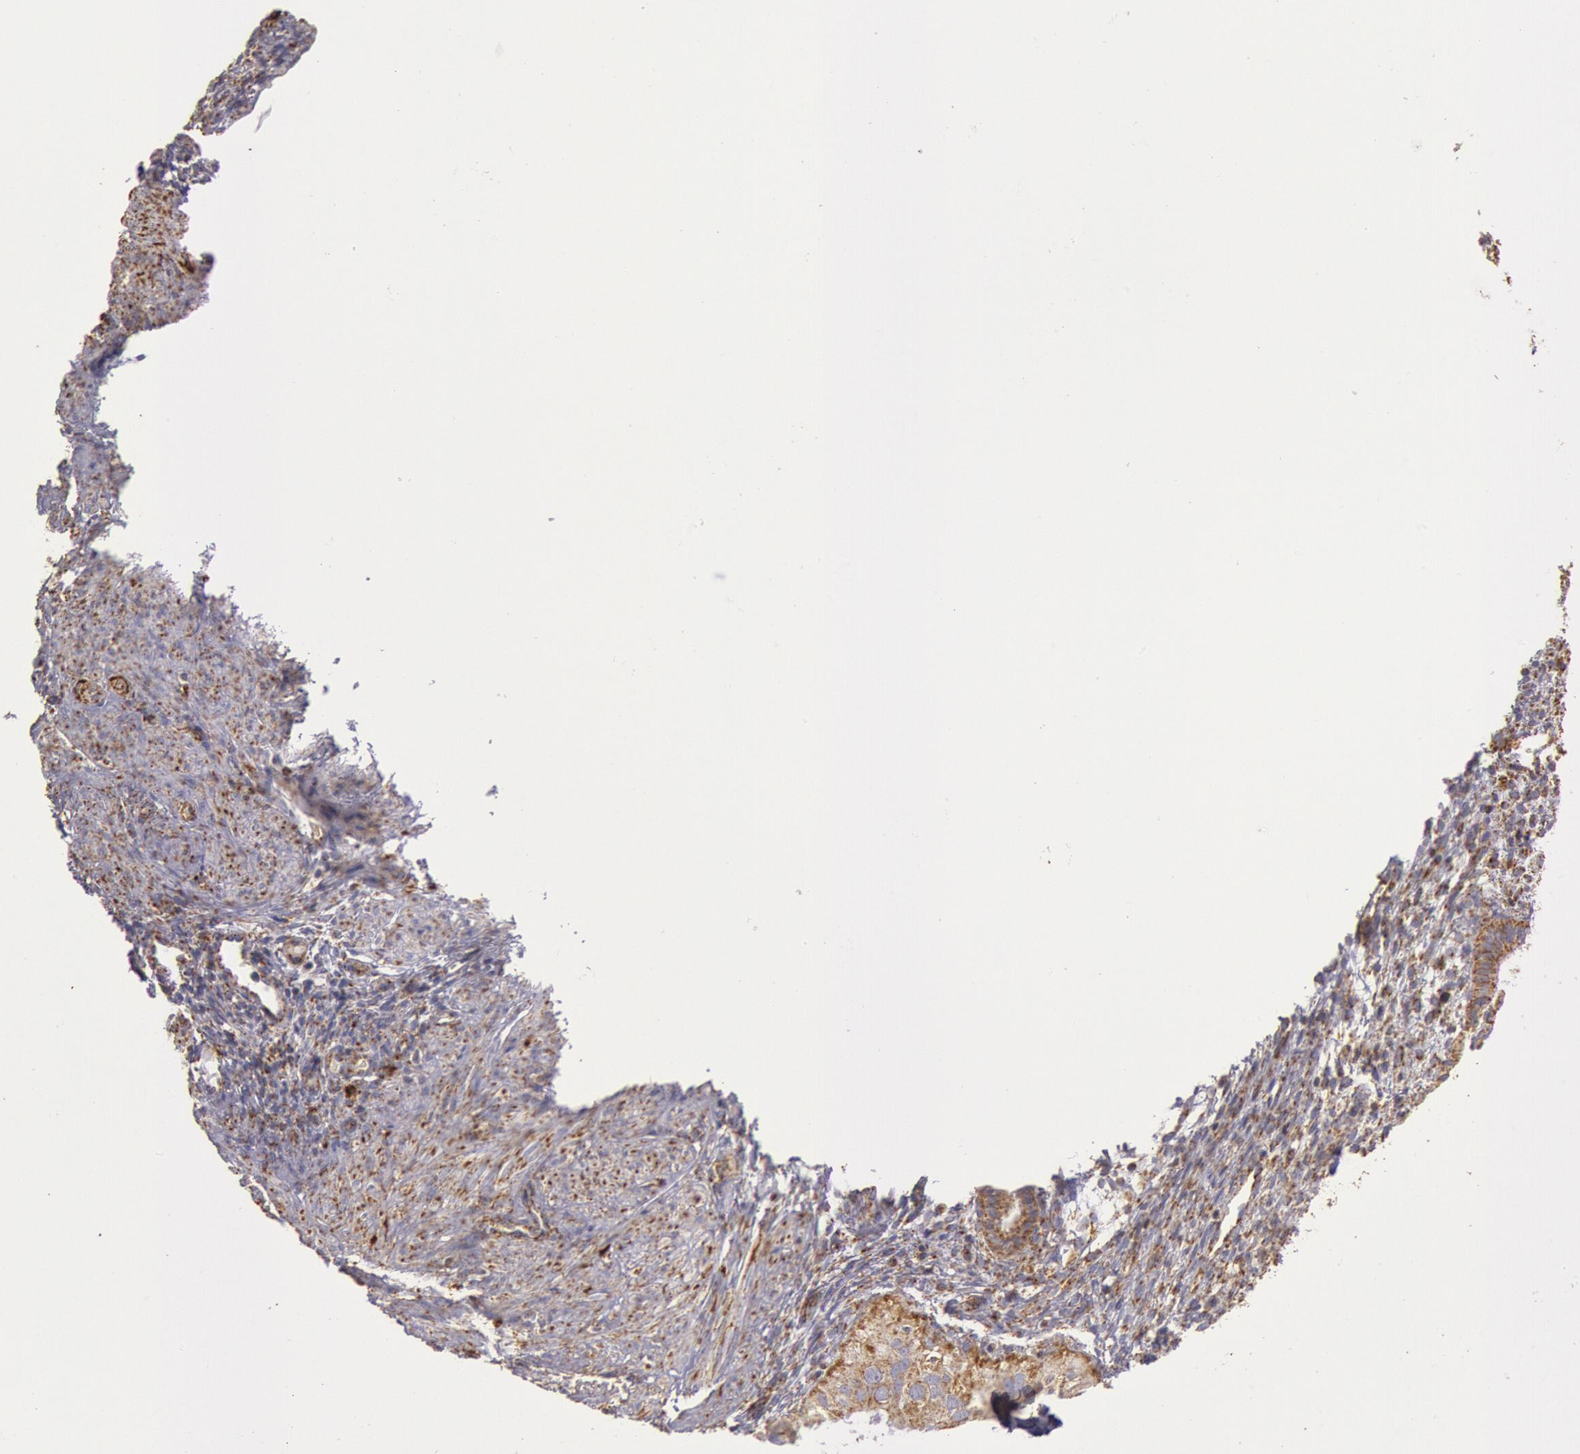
{"staining": {"intensity": "moderate", "quantity": "25%-75%", "location": "cytoplasmic/membranous"}, "tissue": "endometrium", "cell_type": "Cells in endometrial stroma", "image_type": "normal", "snomed": [{"axis": "morphology", "description": "Normal tissue, NOS"}, {"axis": "topography", "description": "Endometrium"}], "caption": "An IHC histopathology image of benign tissue is shown. Protein staining in brown shows moderate cytoplasmic/membranous positivity in endometrium within cells in endometrial stroma.", "gene": "CYC1", "patient": {"sex": "female", "age": 72}}